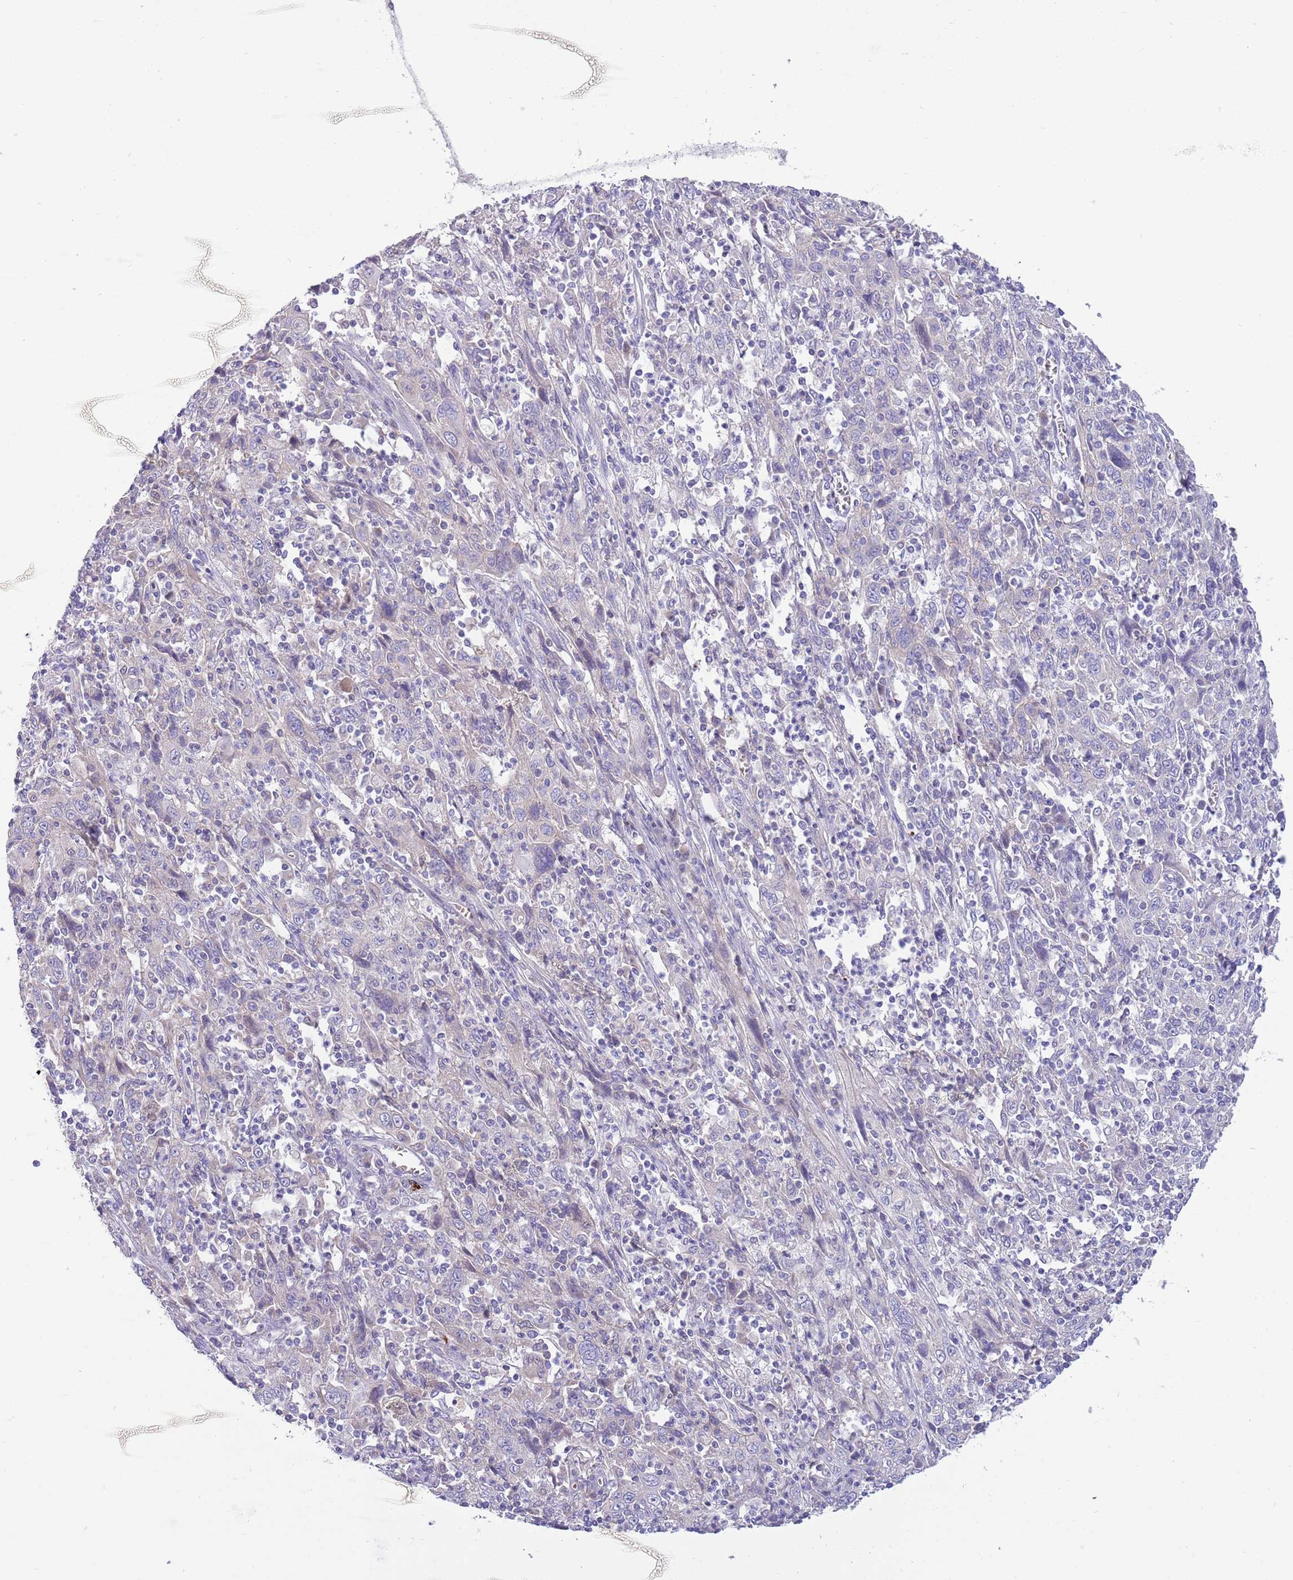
{"staining": {"intensity": "negative", "quantity": "none", "location": "none"}, "tissue": "cervical cancer", "cell_type": "Tumor cells", "image_type": "cancer", "snomed": [{"axis": "morphology", "description": "Squamous cell carcinoma, NOS"}, {"axis": "topography", "description": "Cervix"}], "caption": "The photomicrograph reveals no significant staining in tumor cells of squamous cell carcinoma (cervical). (DAB IHC with hematoxylin counter stain).", "gene": "DDHD1", "patient": {"sex": "female", "age": 46}}